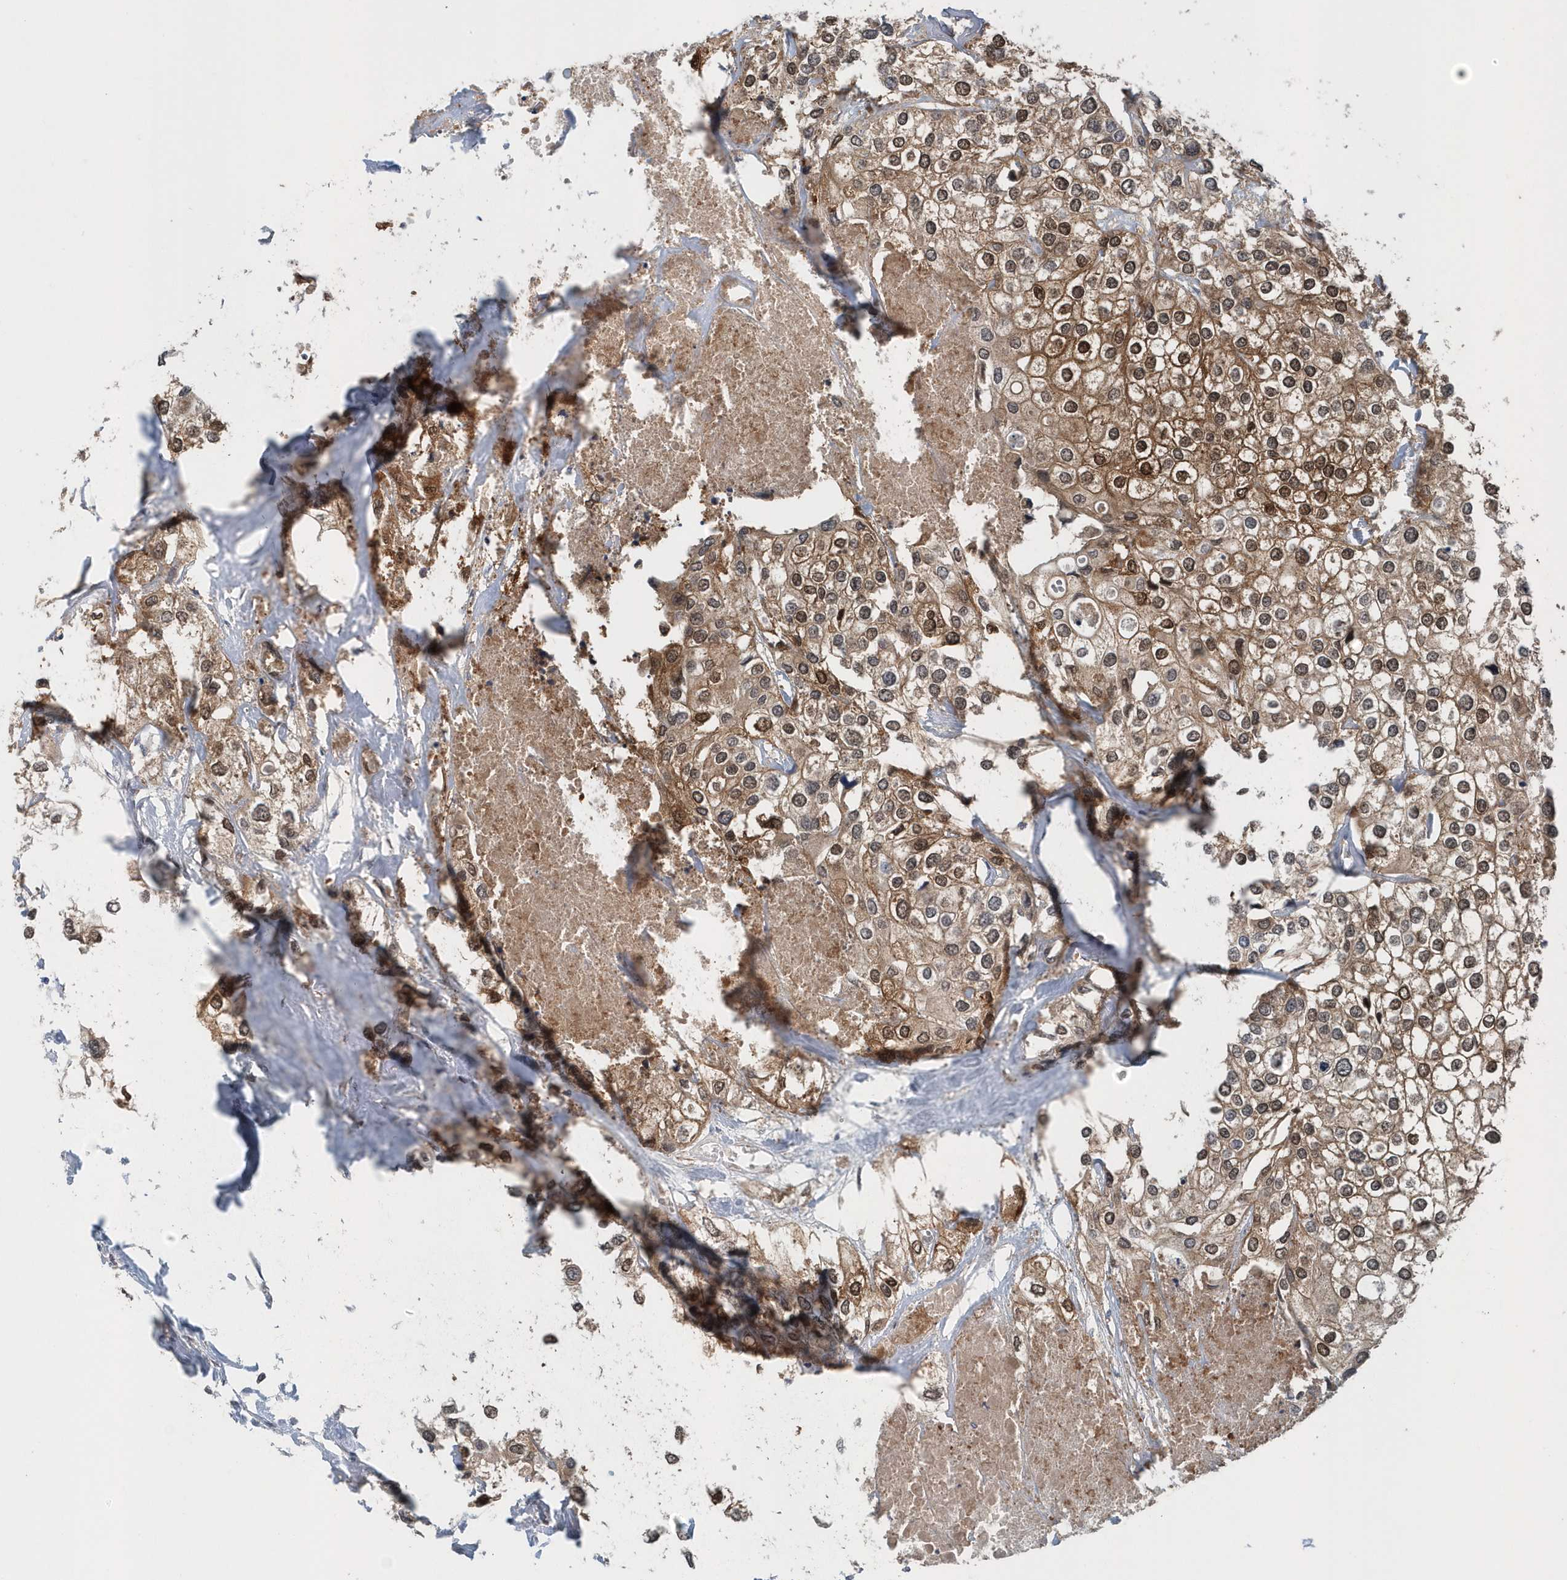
{"staining": {"intensity": "moderate", "quantity": ">75%", "location": "cytoplasmic/membranous,nuclear"}, "tissue": "urothelial cancer", "cell_type": "Tumor cells", "image_type": "cancer", "snomed": [{"axis": "morphology", "description": "Urothelial carcinoma, High grade"}, {"axis": "topography", "description": "Urinary bladder"}], "caption": "Urothelial cancer stained for a protein (brown) demonstrates moderate cytoplasmic/membranous and nuclear positive staining in about >75% of tumor cells.", "gene": "PFN2", "patient": {"sex": "male", "age": 64}}